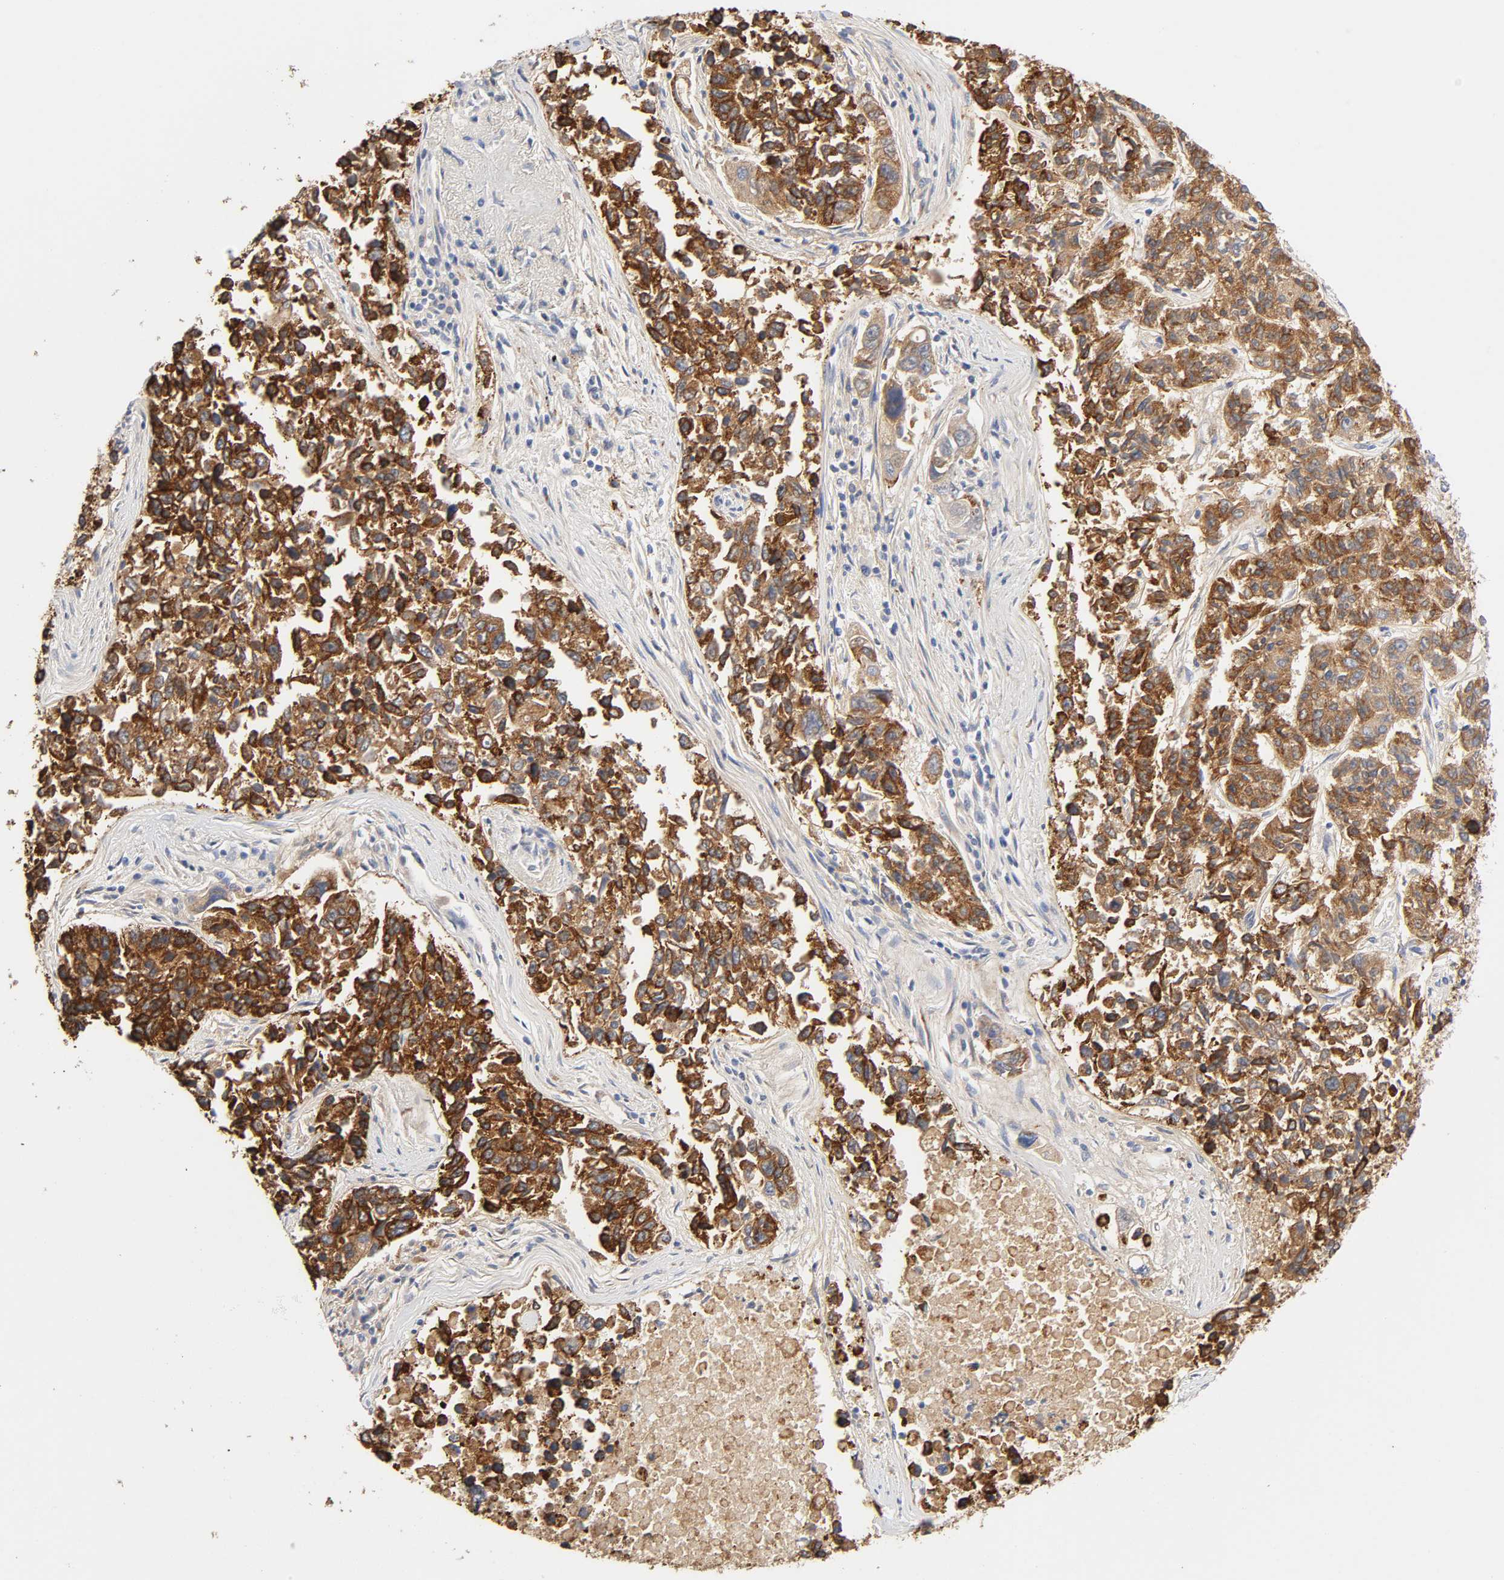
{"staining": {"intensity": "strong", "quantity": ">75%", "location": "cytoplasmic/membranous"}, "tissue": "lung cancer", "cell_type": "Tumor cells", "image_type": "cancer", "snomed": [{"axis": "morphology", "description": "Adenocarcinoma, NOS"}, {"axis": "topography", "description": "Lung"}], "caption": "This is an image of immunohistochemistry (IHC) staining of adenocarcinoma (lung), which shows strong expression in the cytoplasmic/membranous of tumor cells.", "gene": "MAGEB17", "patient": {"sex": "male", "age": 84}}